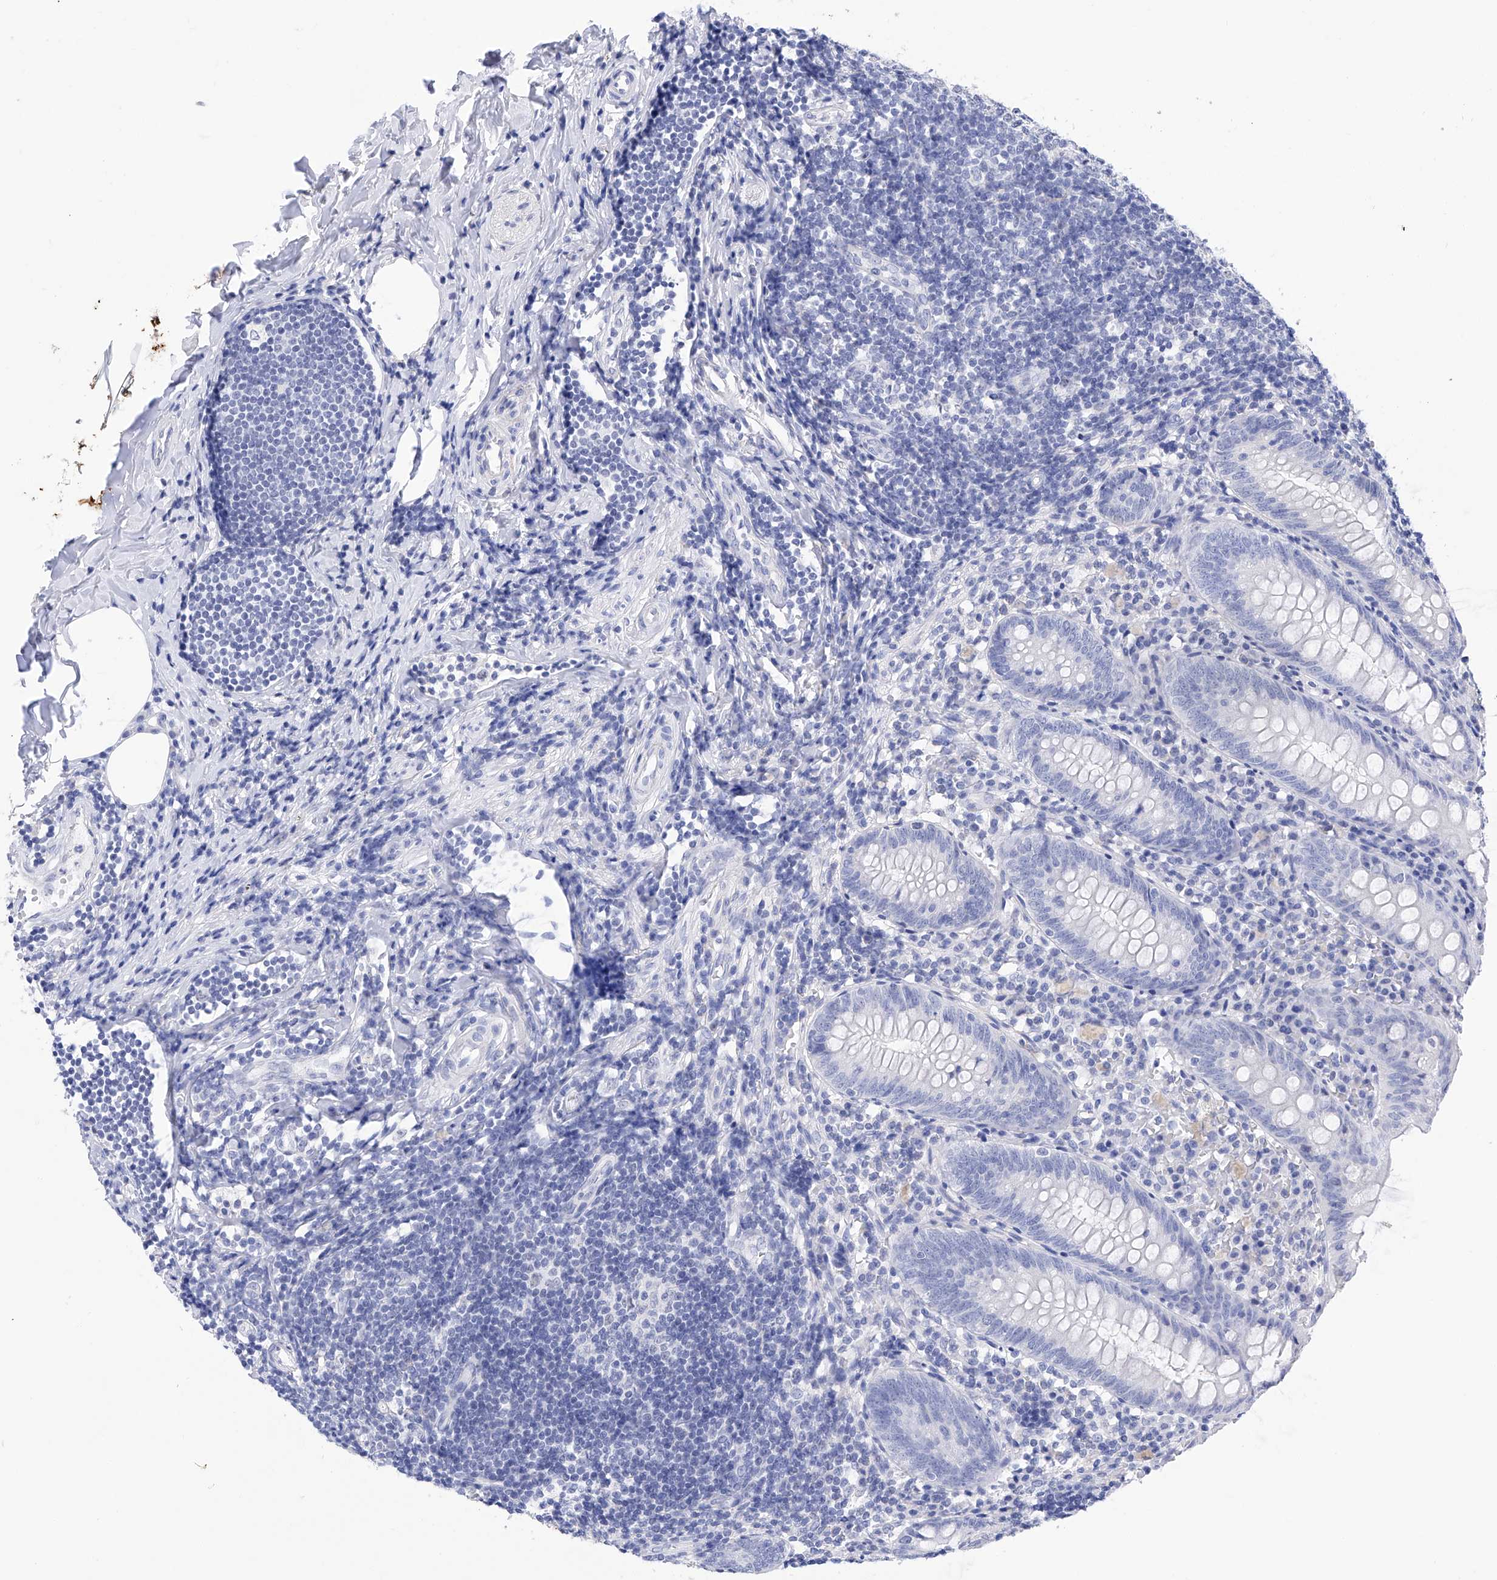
{"staining": {"intensity": "negative", "quantity": "none", "location": "none"}, "tissue": "appendix", "cell_type": "Glandular cells", "image_type": "normal", "snomed": [{"axis": "morphology", "description": "Normal tissue, NOS"}, {"axis": "topography", "description": "Appendix"}], "caption": "Glandular cells are negative for brown protein staining in unremarkable appendix. (DAB (3,3'-diaminobenzidine) immunohistochemistry with hematoxylin counter stain).", "gene": "FLG", "patient": {"sex": "female", "age": 54}}